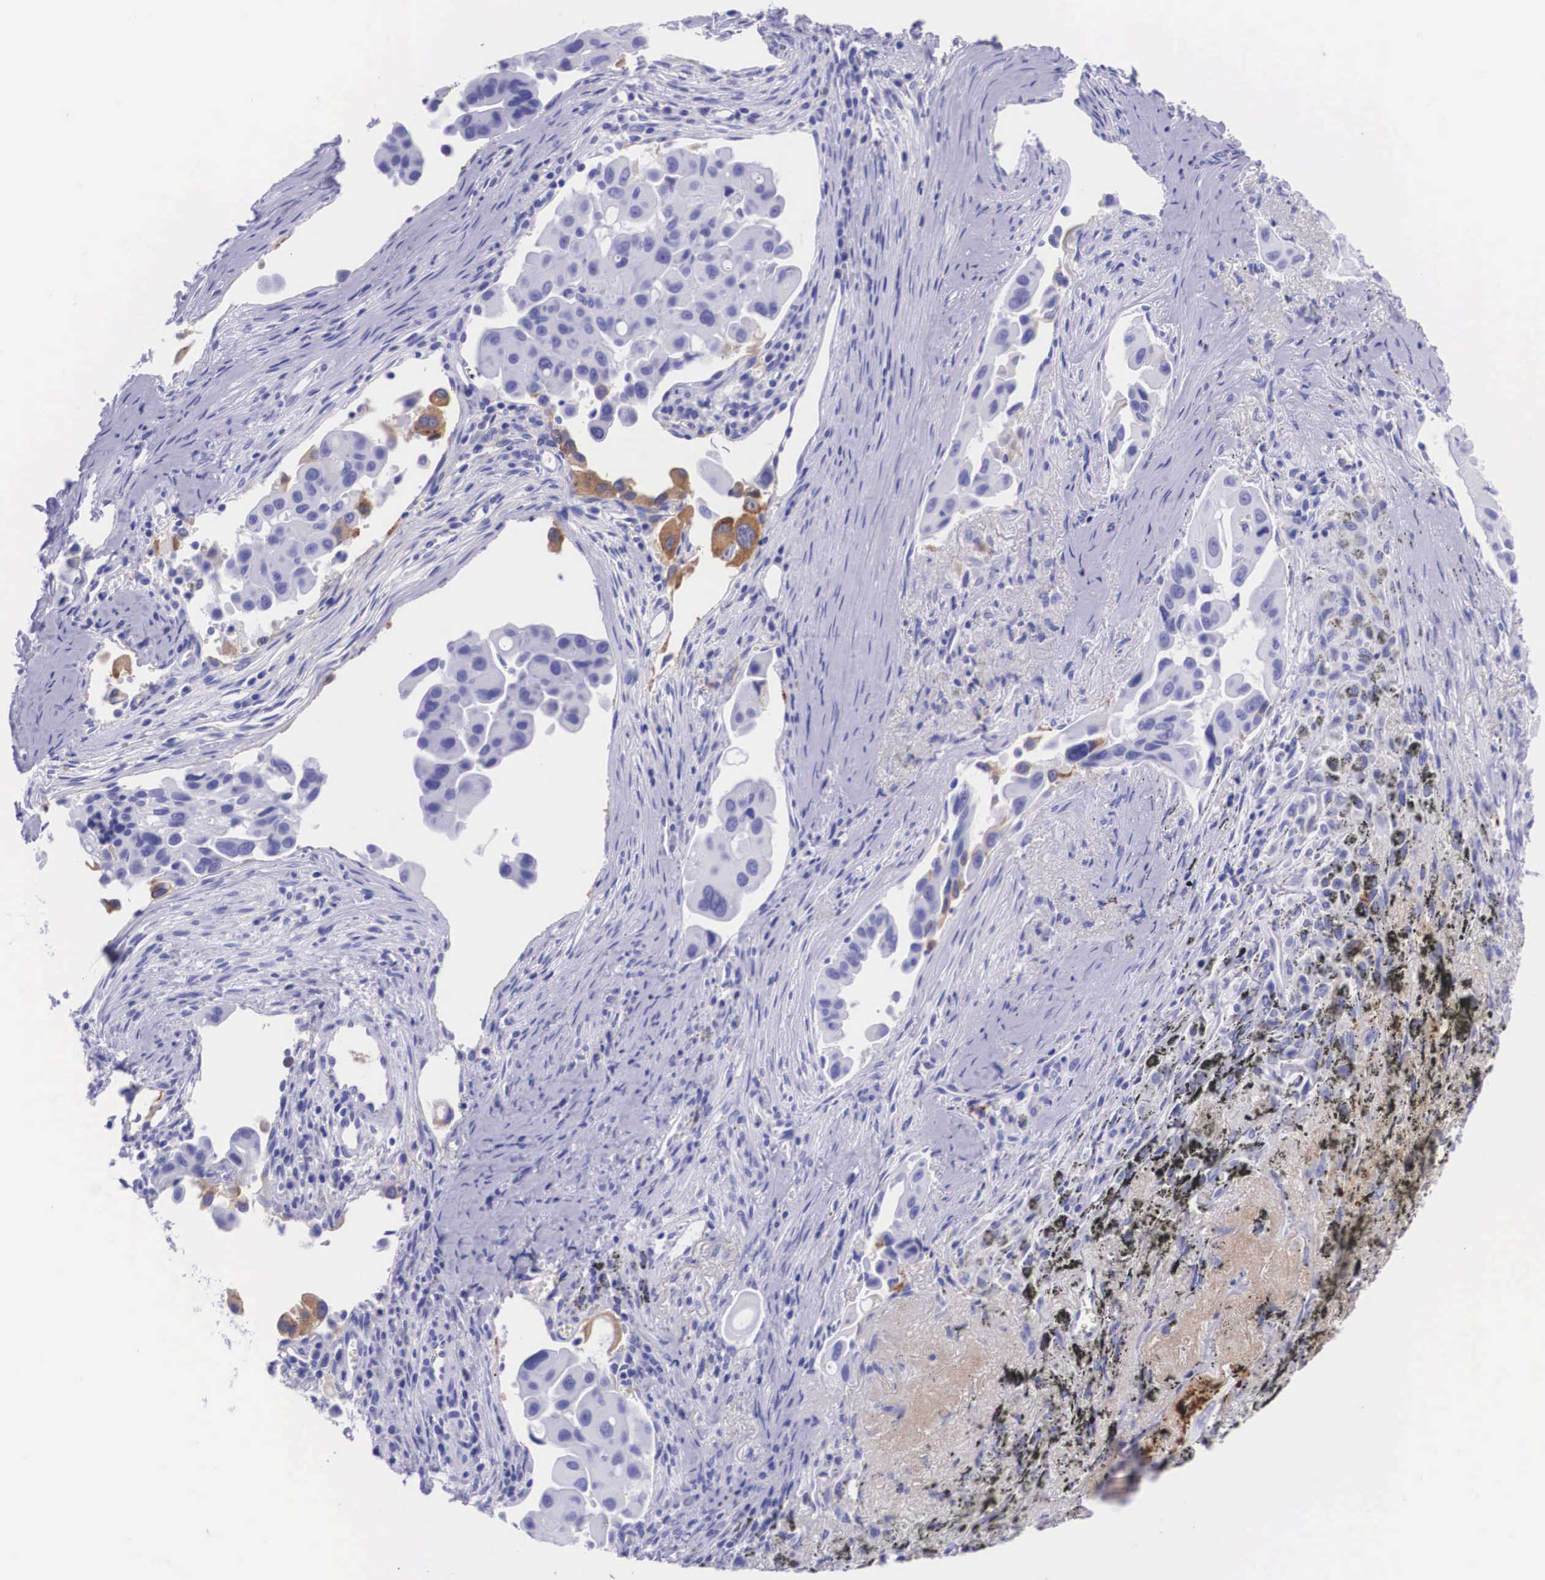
{"staining": {"intensity": "negative", "quantity": "none", "location": "none"}, "tissue": "lung cancer", "cell_type": "Tumor cells", "image_type": "cancer", "snomed": [{"axis": "morphology", "description": "Adenocarcinoma, NOS"}, {"axis": "topography", "description": "Lung"}], "caption": "Tumor cells are negative for brown protein staining in adenocarcinoma (lung). (Stains: DAB (3,3'-diaminobenzidine) immunohistochemistry with hematoxylin counter stain, Microscopy: brightfield microscopy at high magnification).", "gene": "PLG", "patient": {"sex": "male", "age": 68}}